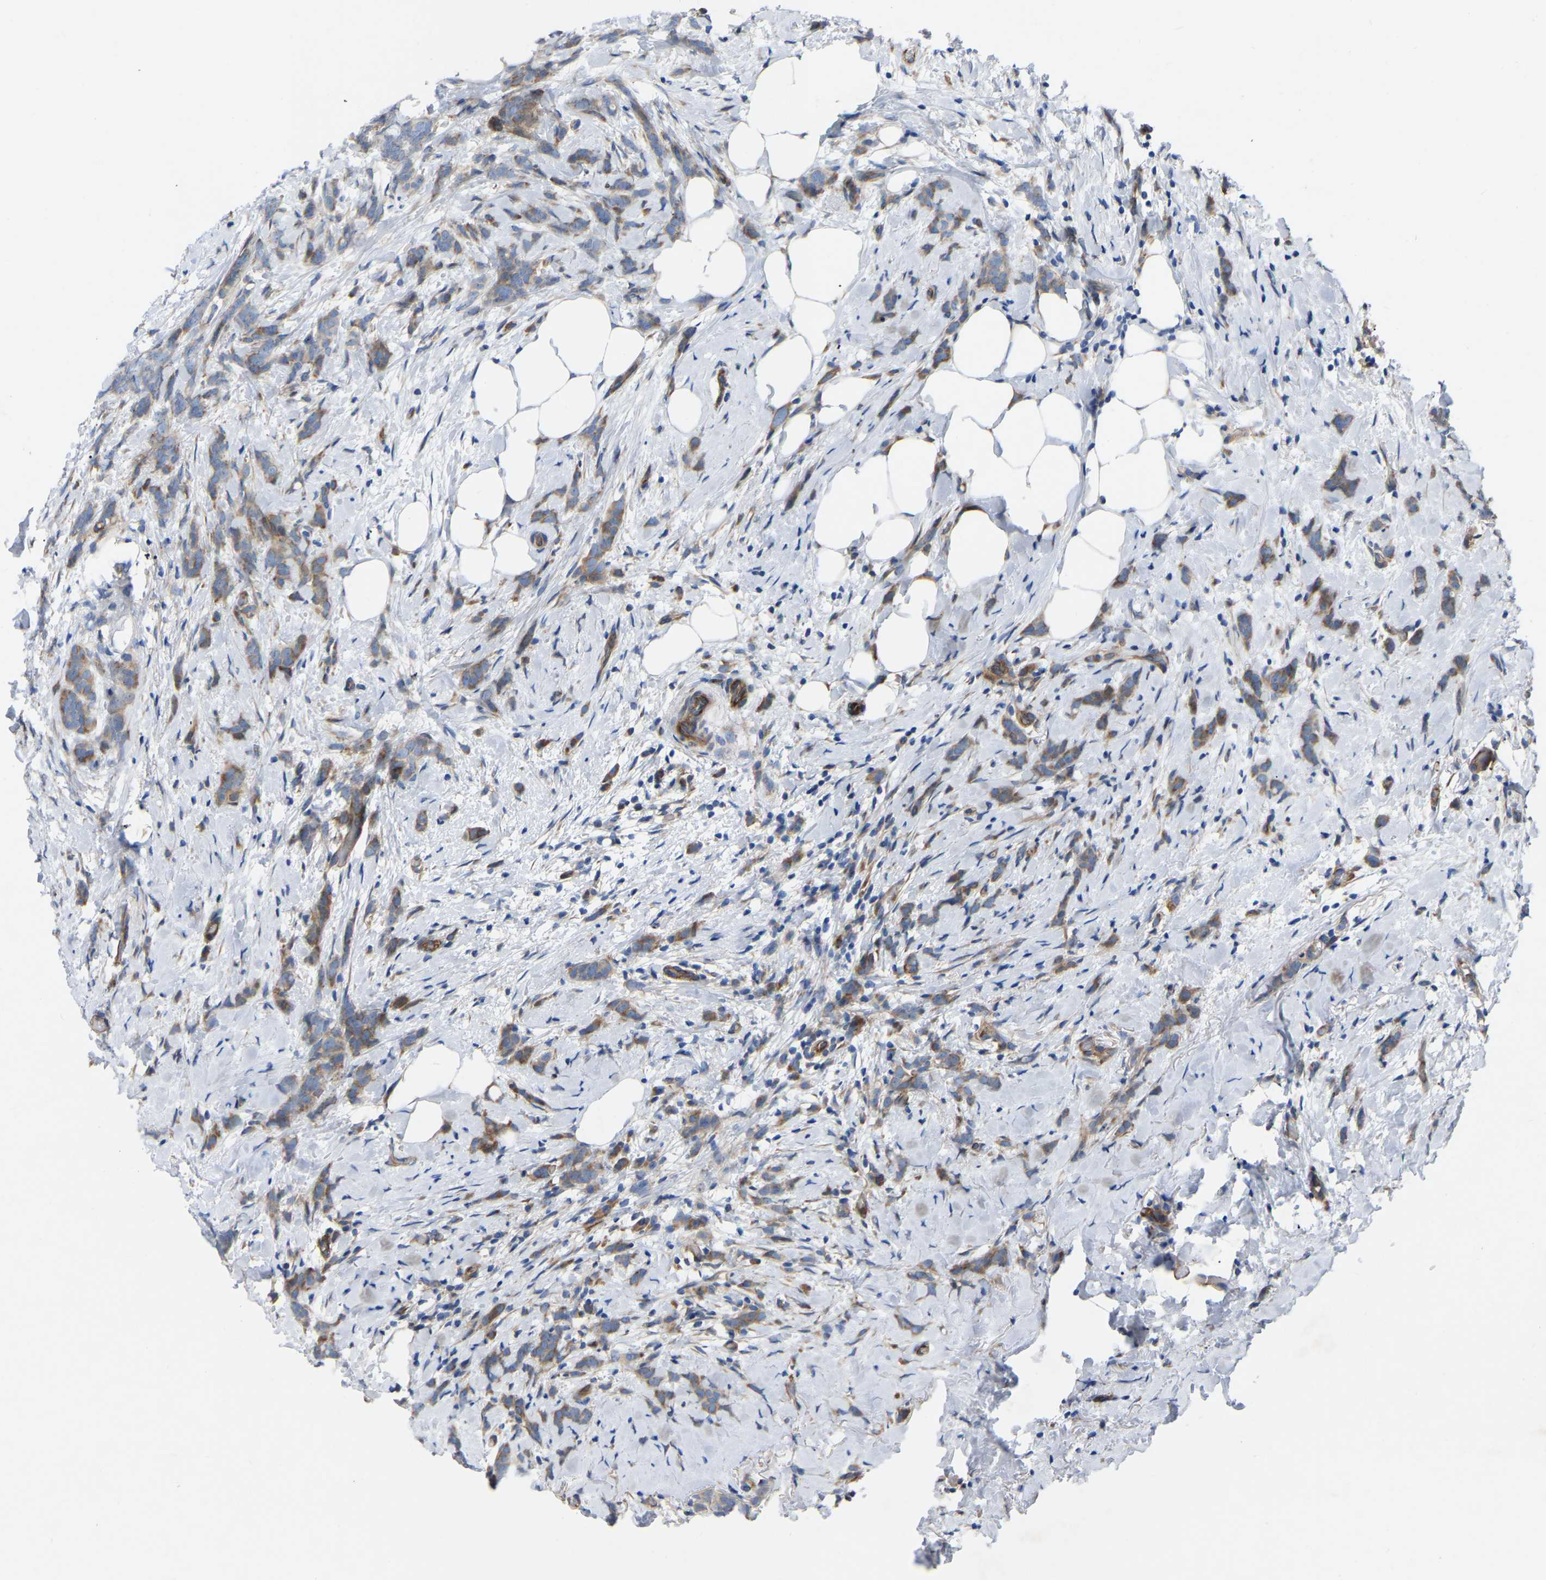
{"staining": {"intensity": "moderate", "quantity": ">75%", "location": "cytoplasmic/membranous"}, "tissue": "breast cancer", "cell_type": "Tumor cells", "image_type": "cancer", "snomed": [{"axis": "morphology", "description": "Lobular carcinoma, in situ"}, {"axis": "morphology", "description": "Lobular carcinoma"}, {"axis": "topography", "description": "Breast"}], "caption": "Approximately >75% of tumor cells in breast cancer display moderate cytoplasmic/membranous protein expression as visualized by brown immunohistochemical staining.", "gene": "TOR1B", "patient": {"sex": "female", "age": 41}}